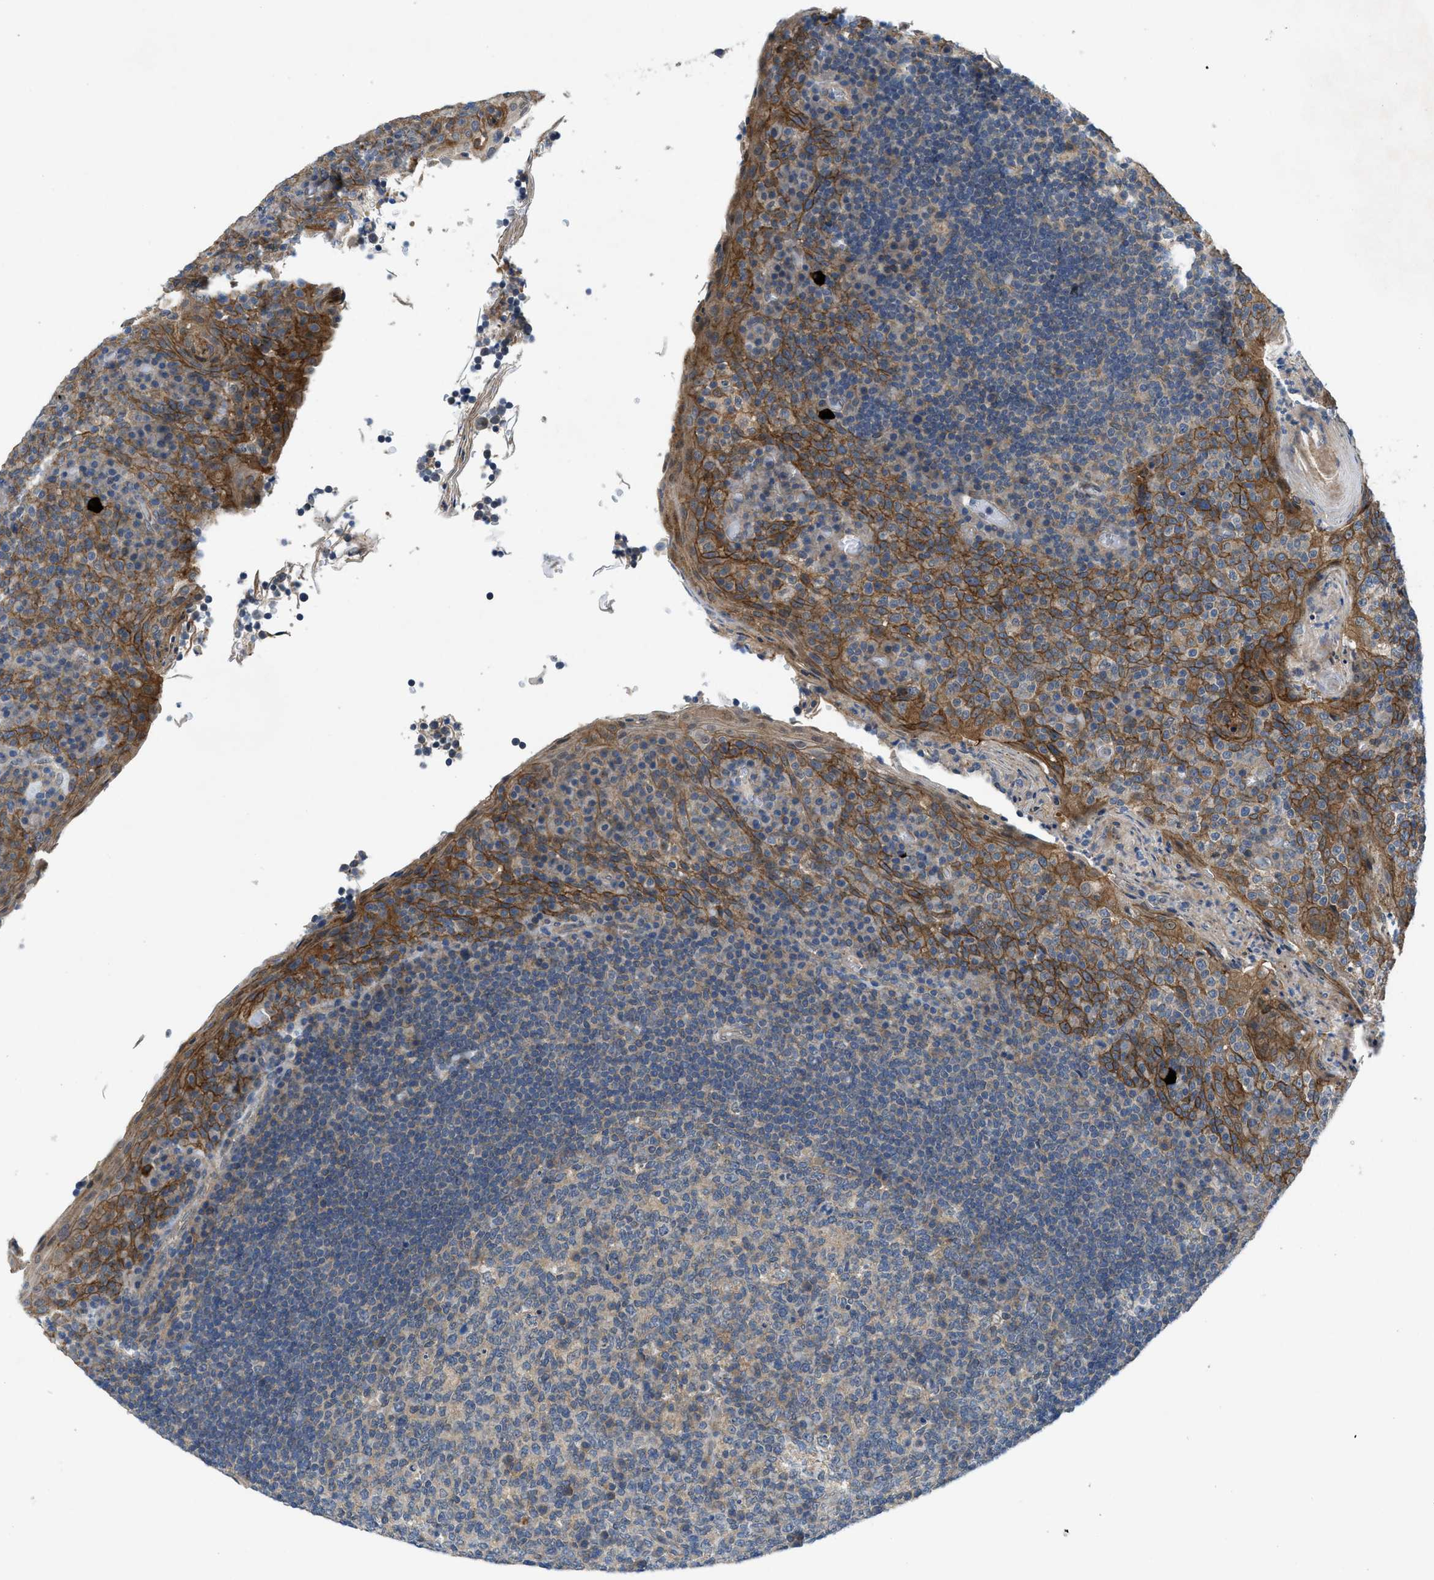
{"staining": {"intensity": "negative", "quantity": "none", "location": "none"}, "tissue": "tonsil", "cell_type": "Germinal center cells", "image_type": "normal", "snomed": [{"axis": "morphology", "description": "Normal tissue, NOS"}, {"axis": "topography", "description": "Tonsil"}], "caption": "Immunohistochemistry photomicrograph of normal human tonsil stained for a protein (brown), which shows no staining in germinal center cells.", "gene": "PANX1", "patient": {"sex": "male", "age": 17}}